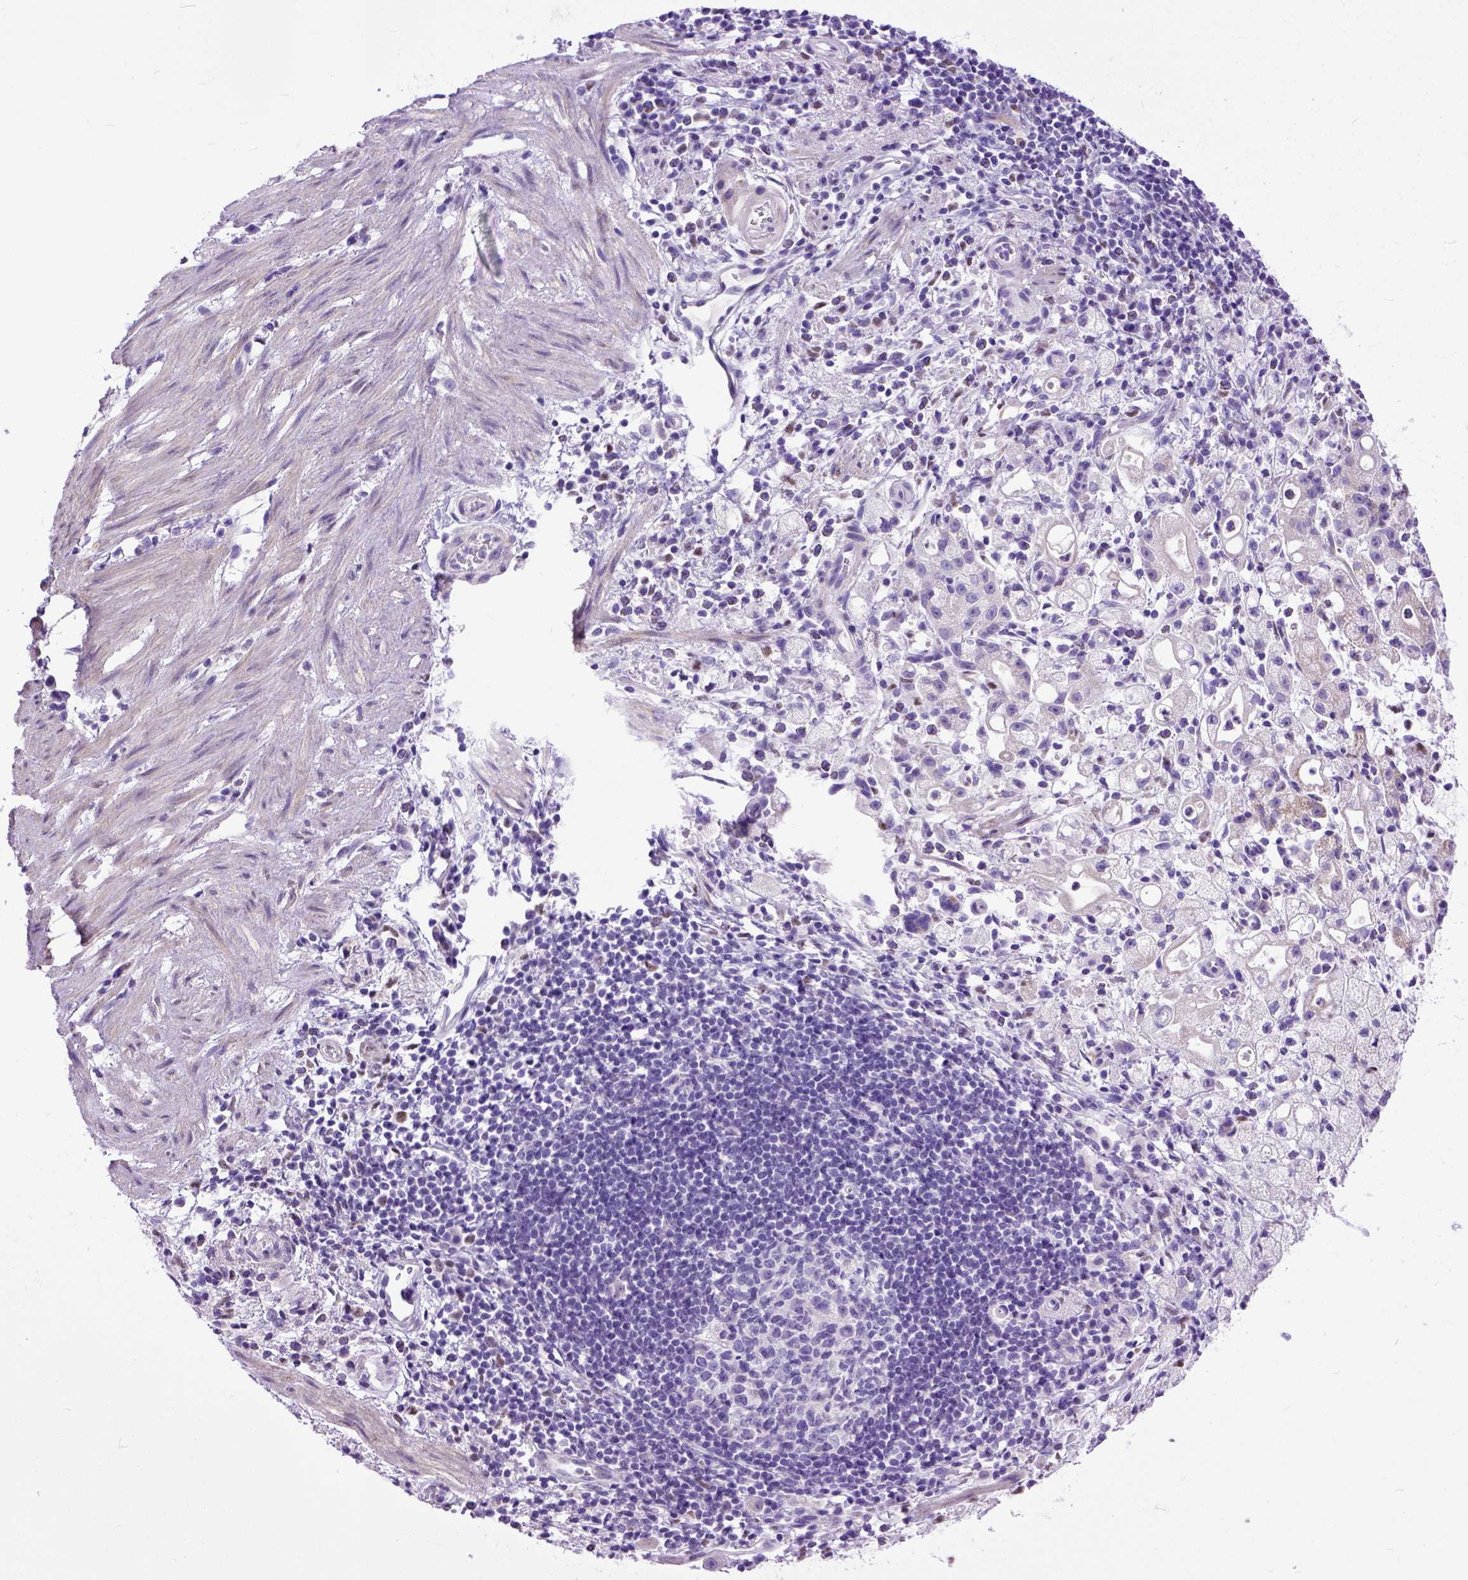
{"staining": {"intensity": "weak", "quantity": "25%-75%", "location": "cytoplasmic/membranous"}, "tissue": "stomach cancer", "cell_type": "Tumor cells", "image_type": "cancer", "snomed": [{"axis": "morphology", "description": "Adenocarcinoma, NOS"}, {"axis": "topography", "description": "Stomach"}], "caption": "Immunohistochemical staining of human stomach adenocarcinoma exhibits weak cytoplasmic/membranous protein expression in about 25%-75% of tumor cells.", "gene": "CRB1", "patient": {"sex": "male", "age": 58}}